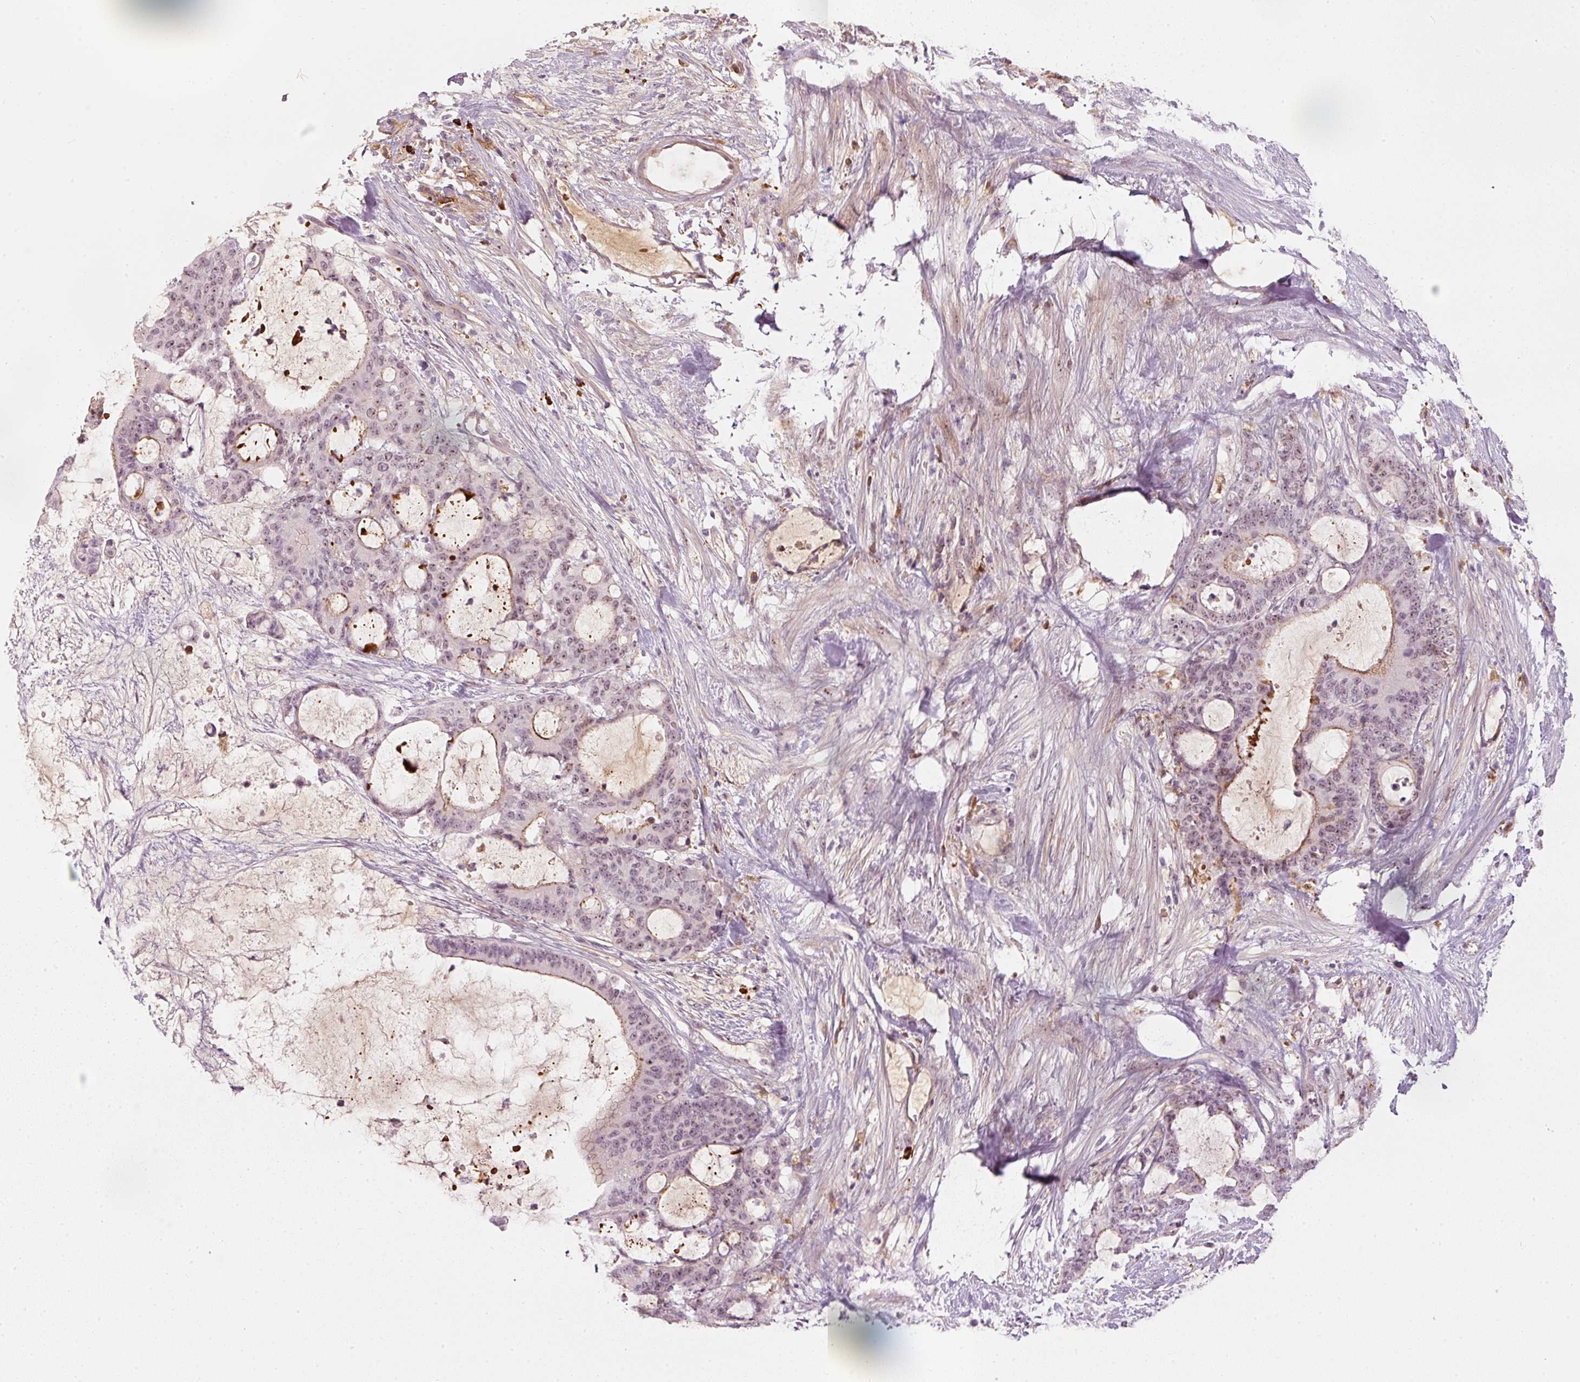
{"staining": {"intensity": "weak", "quantity": ">75%", "location": "nuclear"}, "tissue": "liver cancer", "cell_type": "Tumor cells", "image_type": "cancer", "snomed": [{"axis": "morphology", "description": "Normal tissue, NOS"}, {"axis": "morphology", "description": "Cholangiocarcinoma"}, {"axis": "topography", "description": "Liver"}, {"axis": "topography", "description": "Peripheral nerve tissue"}], "caption": "A brown stain highlights weak nuclear staining of a protein in liver cancer (cholangiocarcinoma) tumor cells.", "gene": "VCAM1", "patient": {"sex": "female", "age": 73}}